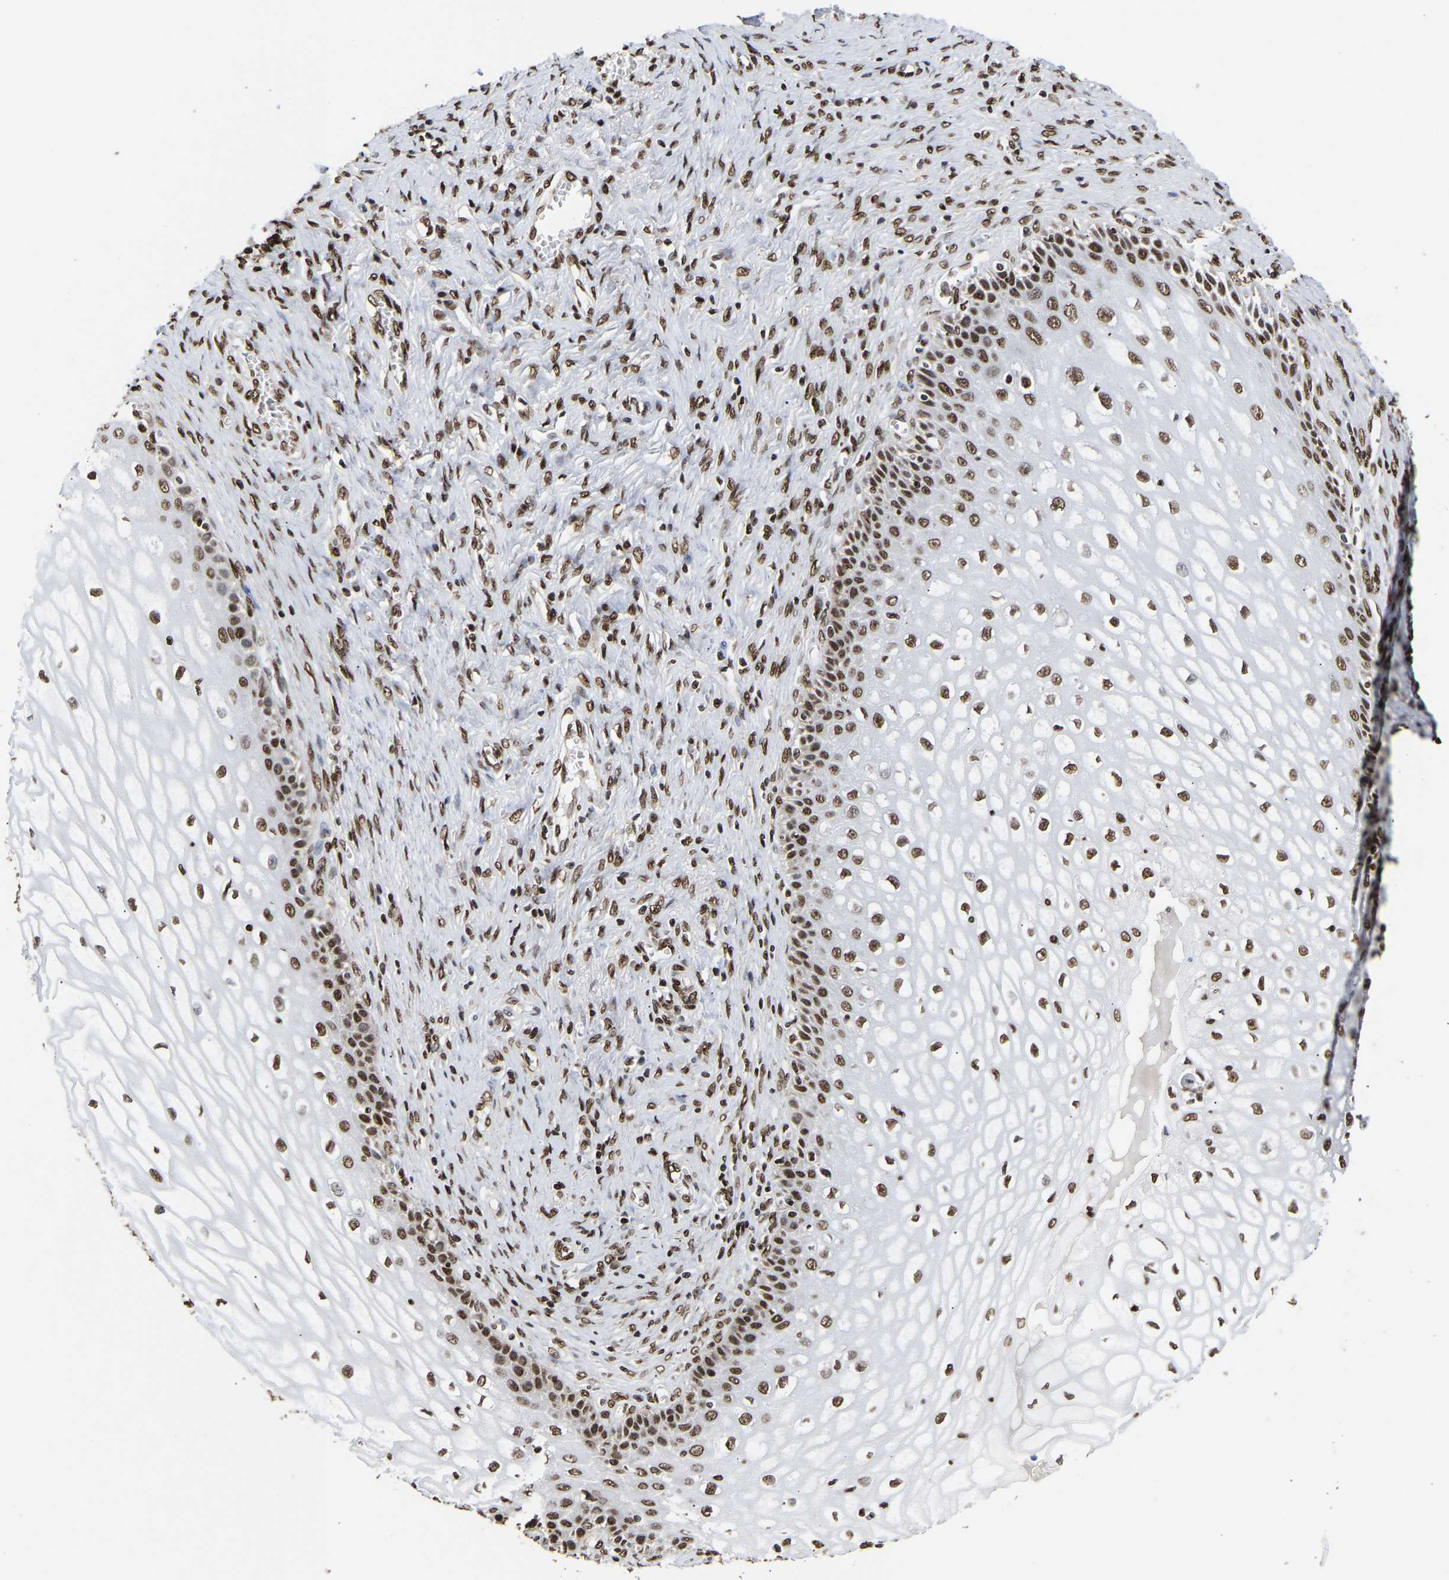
{"staining": {"intensity": "strong", "quantity": ">75%", "location": "nuclear"}, "tissue": "cervical cancer", "cell_type": "Tumor cells", "image_type": "cancer", "snomed": [{"axis": "morphology", "description": "Adenocarcinoma, NOS"}, {"axis": "topography", "description": "Cervix"}], "caption": "A brown stain highlights strong nuclear positivity of a protein in cervical cancer tumor cells.", "gene": "PSIP1", "patient": {"sex": "female", "age": 44}}